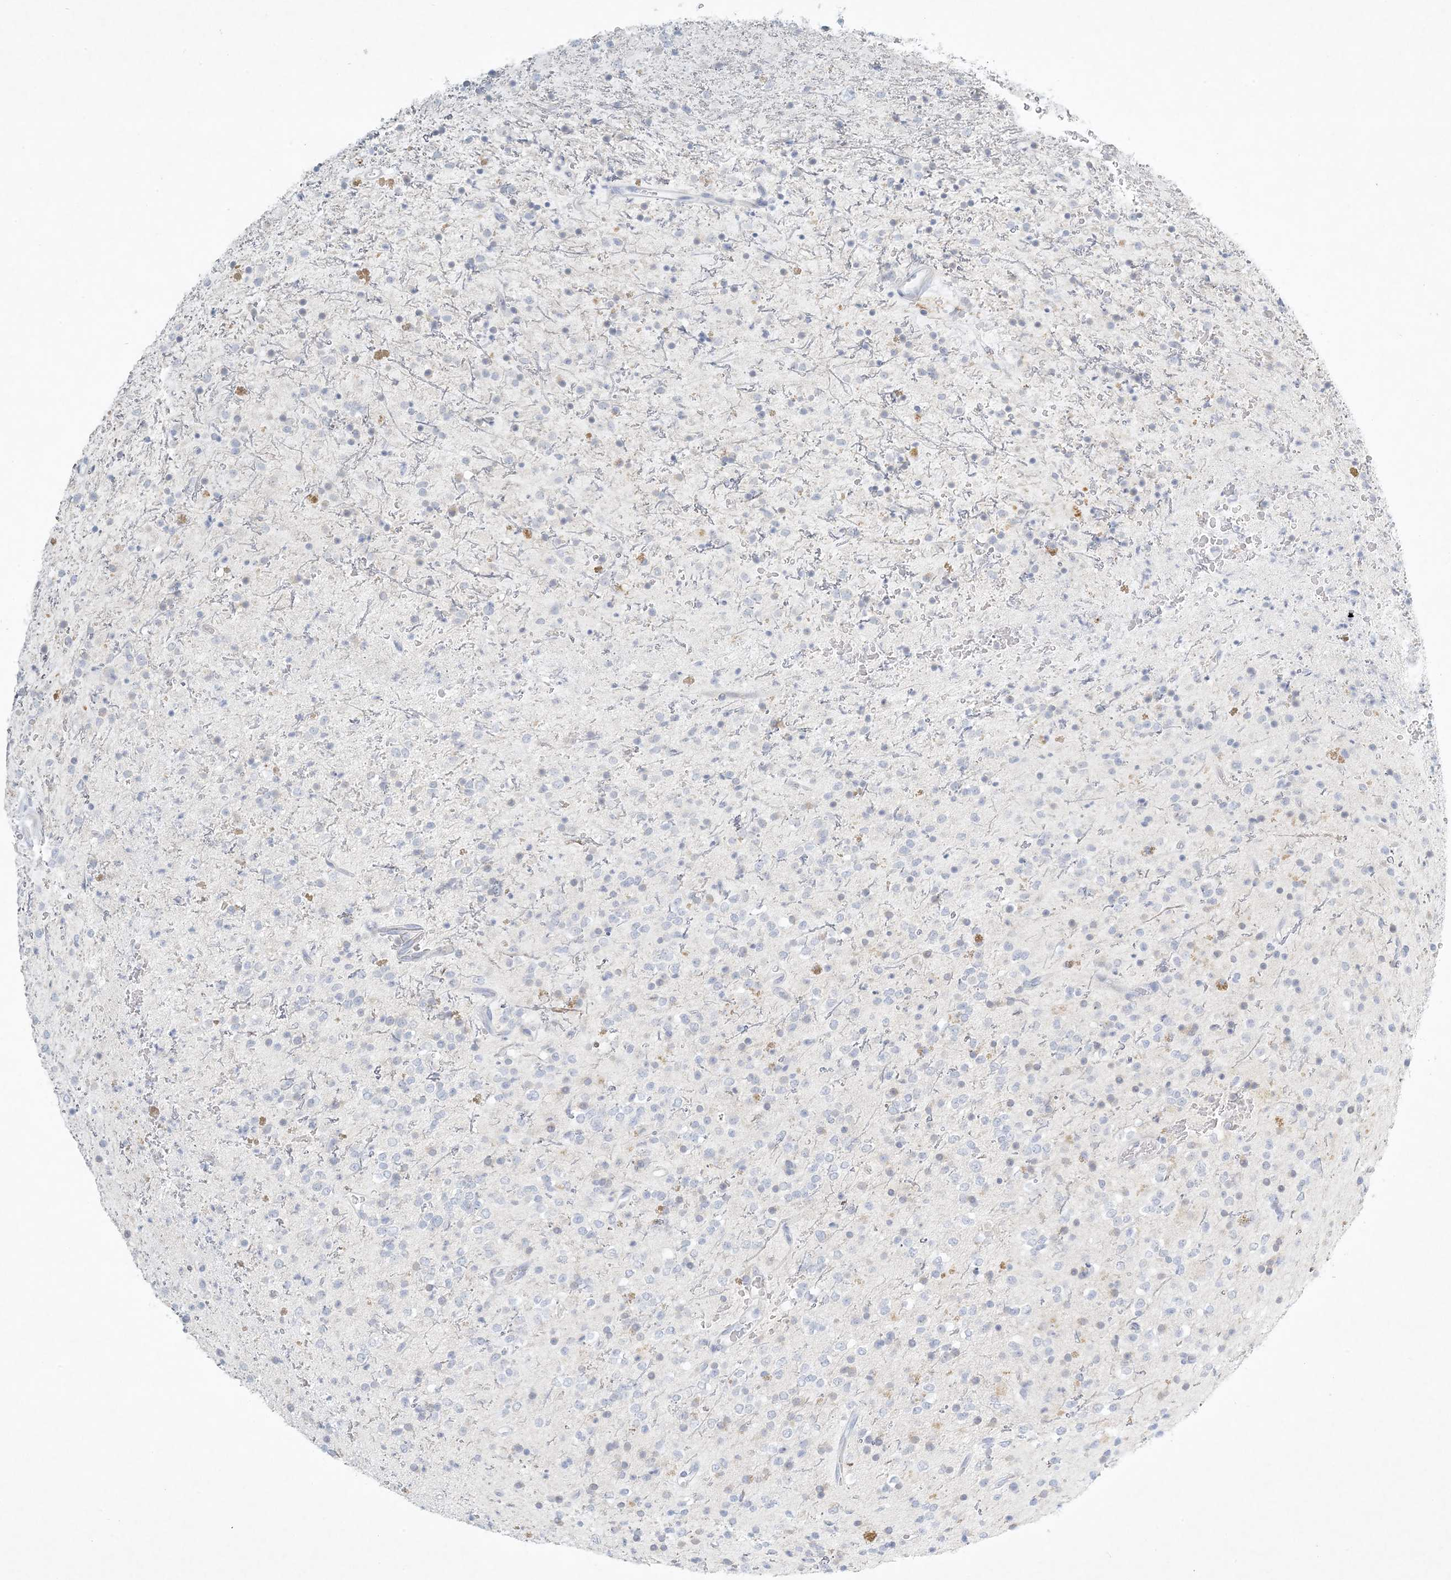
{"staining": {"intensity": "negative", "quantity": "none", "location": "none"}, "tissue": "glioma", "cell_type": "Tumor cells", "image_type": "cancer", "snomed": [{"axis": "morphology", "description": "Glioma, malignant, High grade"}, {"axis": "topography", "description": "Brain"}], "caption": "Glioma stained for a protein using immunohistochemistry (IHC) displays no staining tumor cells.", "gene": "ZNF385D", "patient": {"sex": "male", "age": 34}}